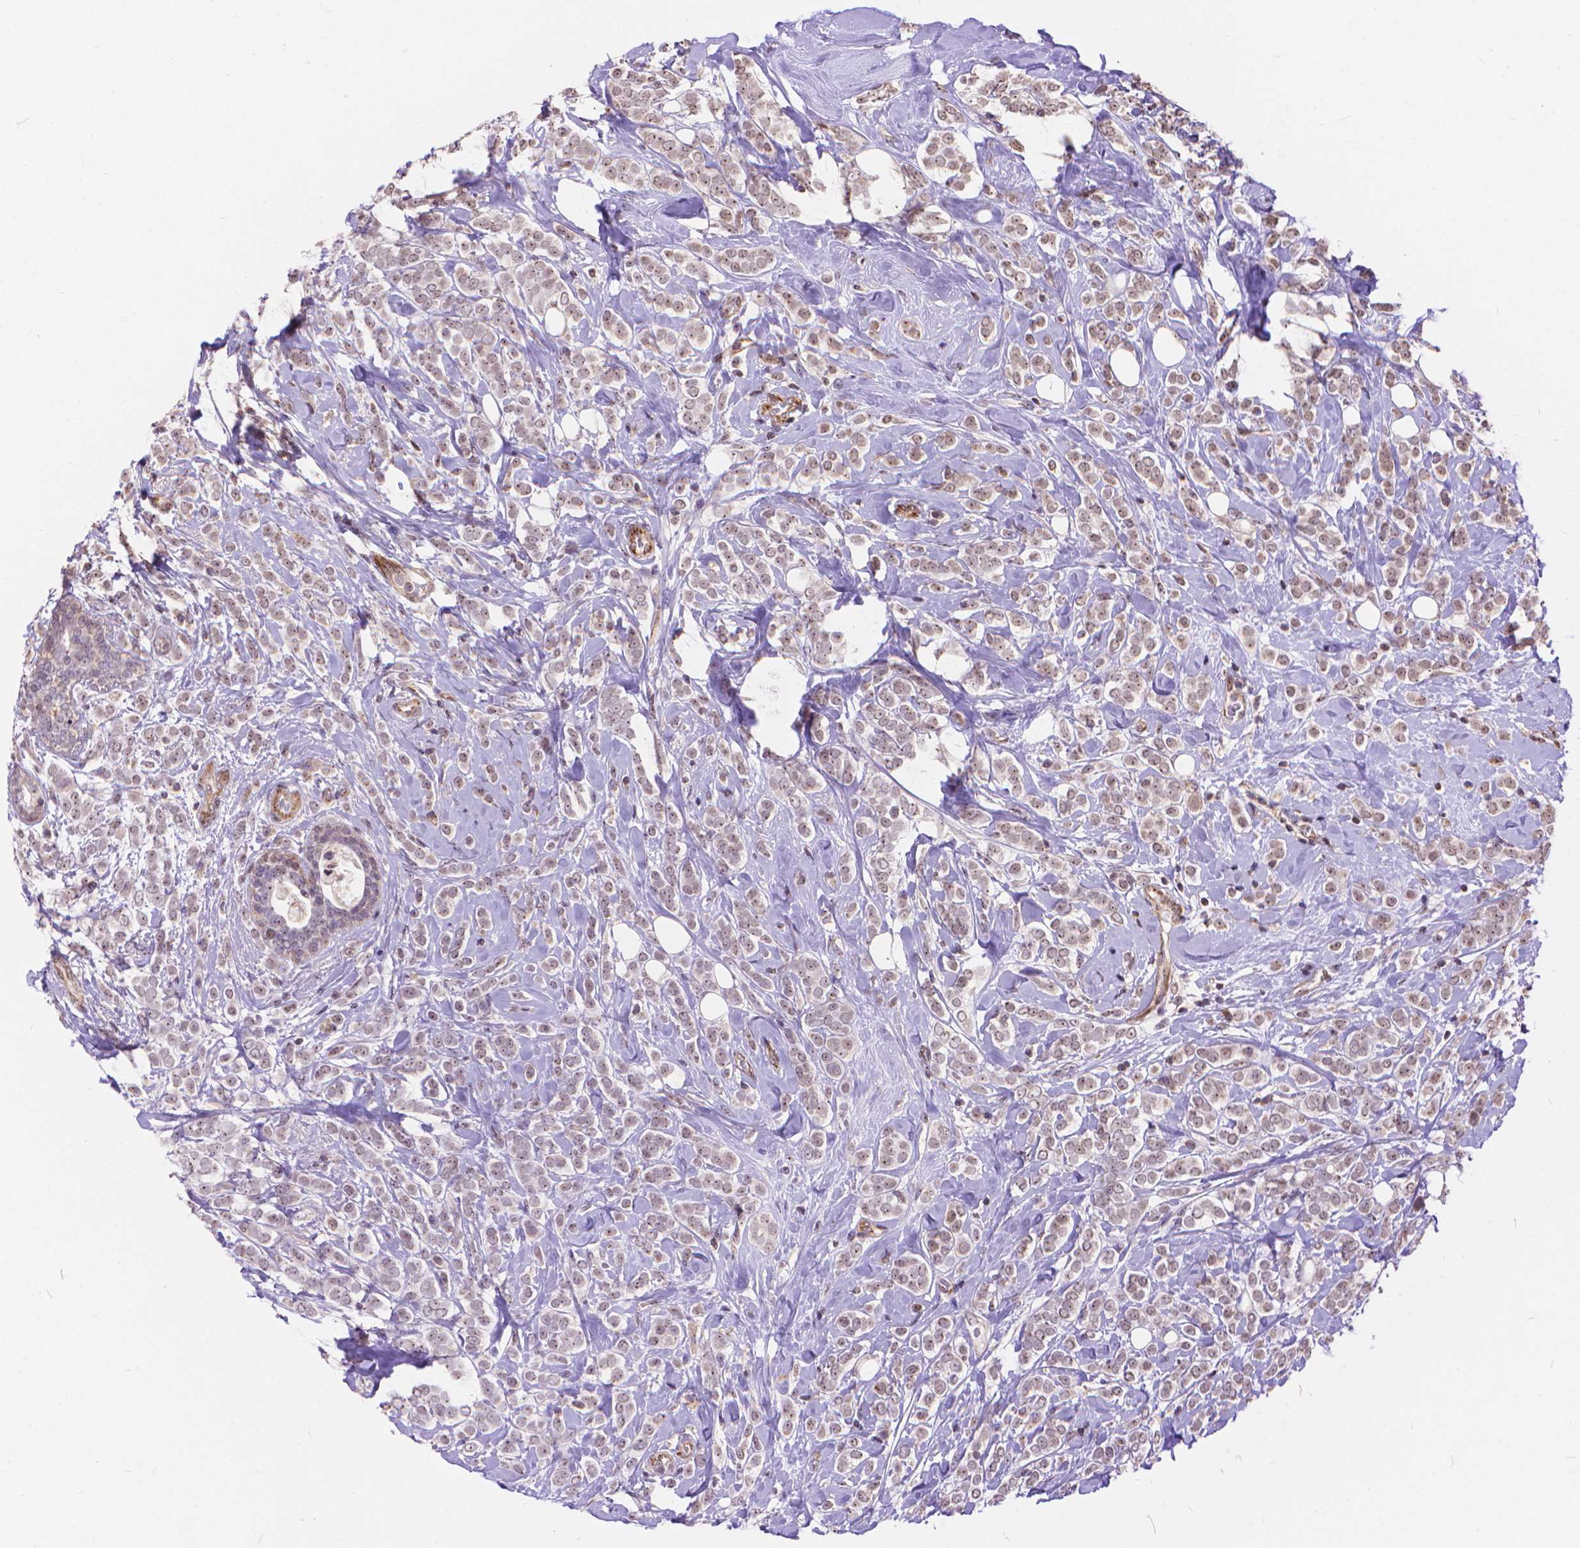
{"staining": {"intensity": "weak", "quantity": ">75%", "location": "nuclear"}, "tissue": "breast cancer", "cell_type": "Tumor cells", "image_type": "cancer", "snomed": [{"axis": "morphology", "description": "Lobular carcinoma"}, {"axis": "topography", "description": "Breast"}], "caption": "Breast cancer stained for a protein demonstrates weak nuclear positivity in tumor cells.", "gene": "TMEM135", "patient": {"sex": "female", "age": 49}}